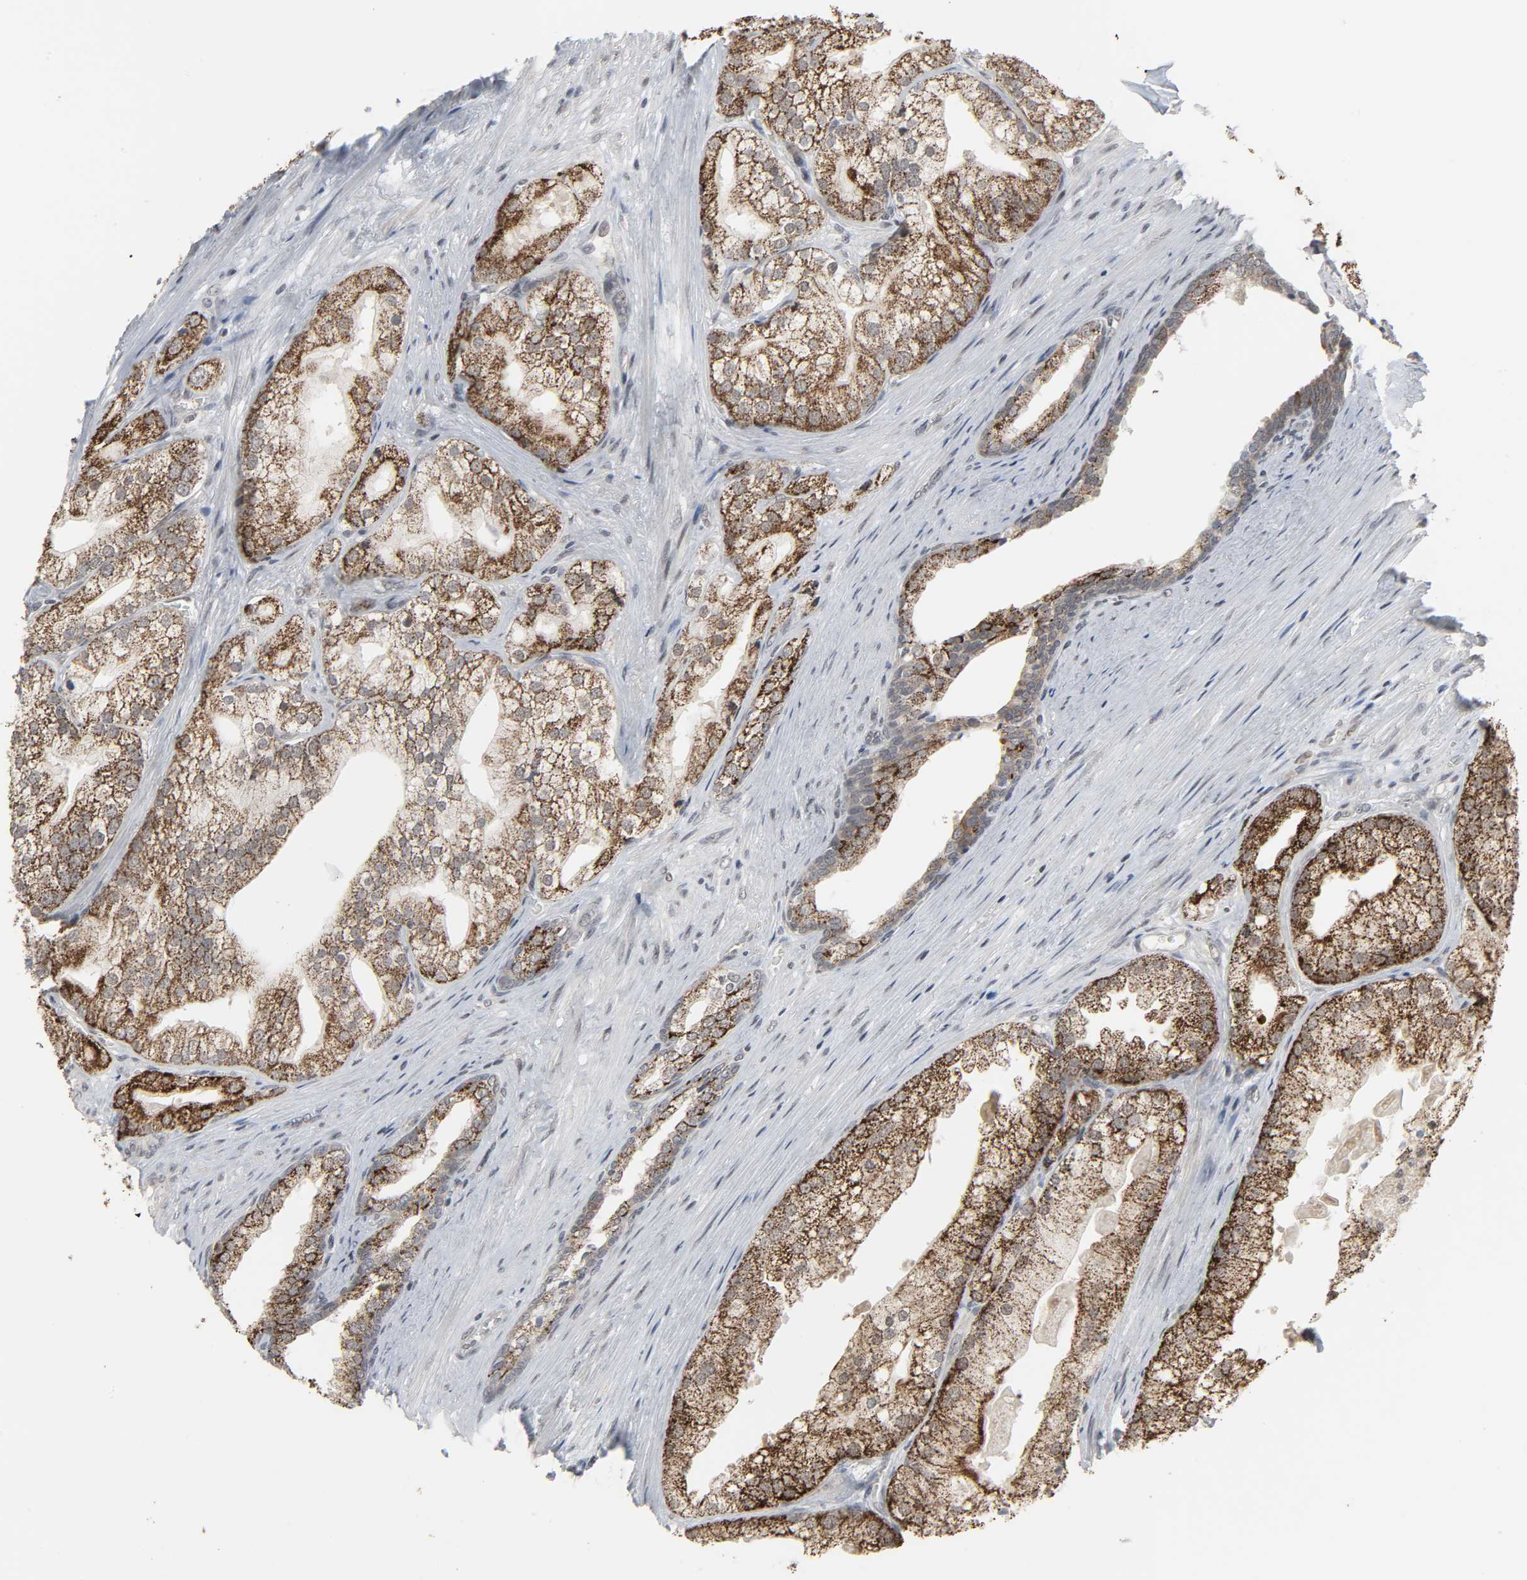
{"staining": {"intensity": "strong", "quantity": ">75%", "location": "cytoplasmic/membranous"}, "tissue": "prostate cancer", "cell_type": "Tumor cells", "image_type": "cancer", "snomed": [{"axis": "morphology", "description": "Adenocarcinoma, Low grade"}, {"axis": "topography", "description": "Prostate"}], "caption": "Low-grade adenocarcinoma (prostate) tissue shows strong cytoplasmic/membranous positivity in approximately >75% of tumor cells, visualized by immunohistochemistry. Immunohistochemistry stains the protein in brown and the nuclei are stained blue.", "gene": "MUC1", "patient": {"sex": "male", "age": 69}}